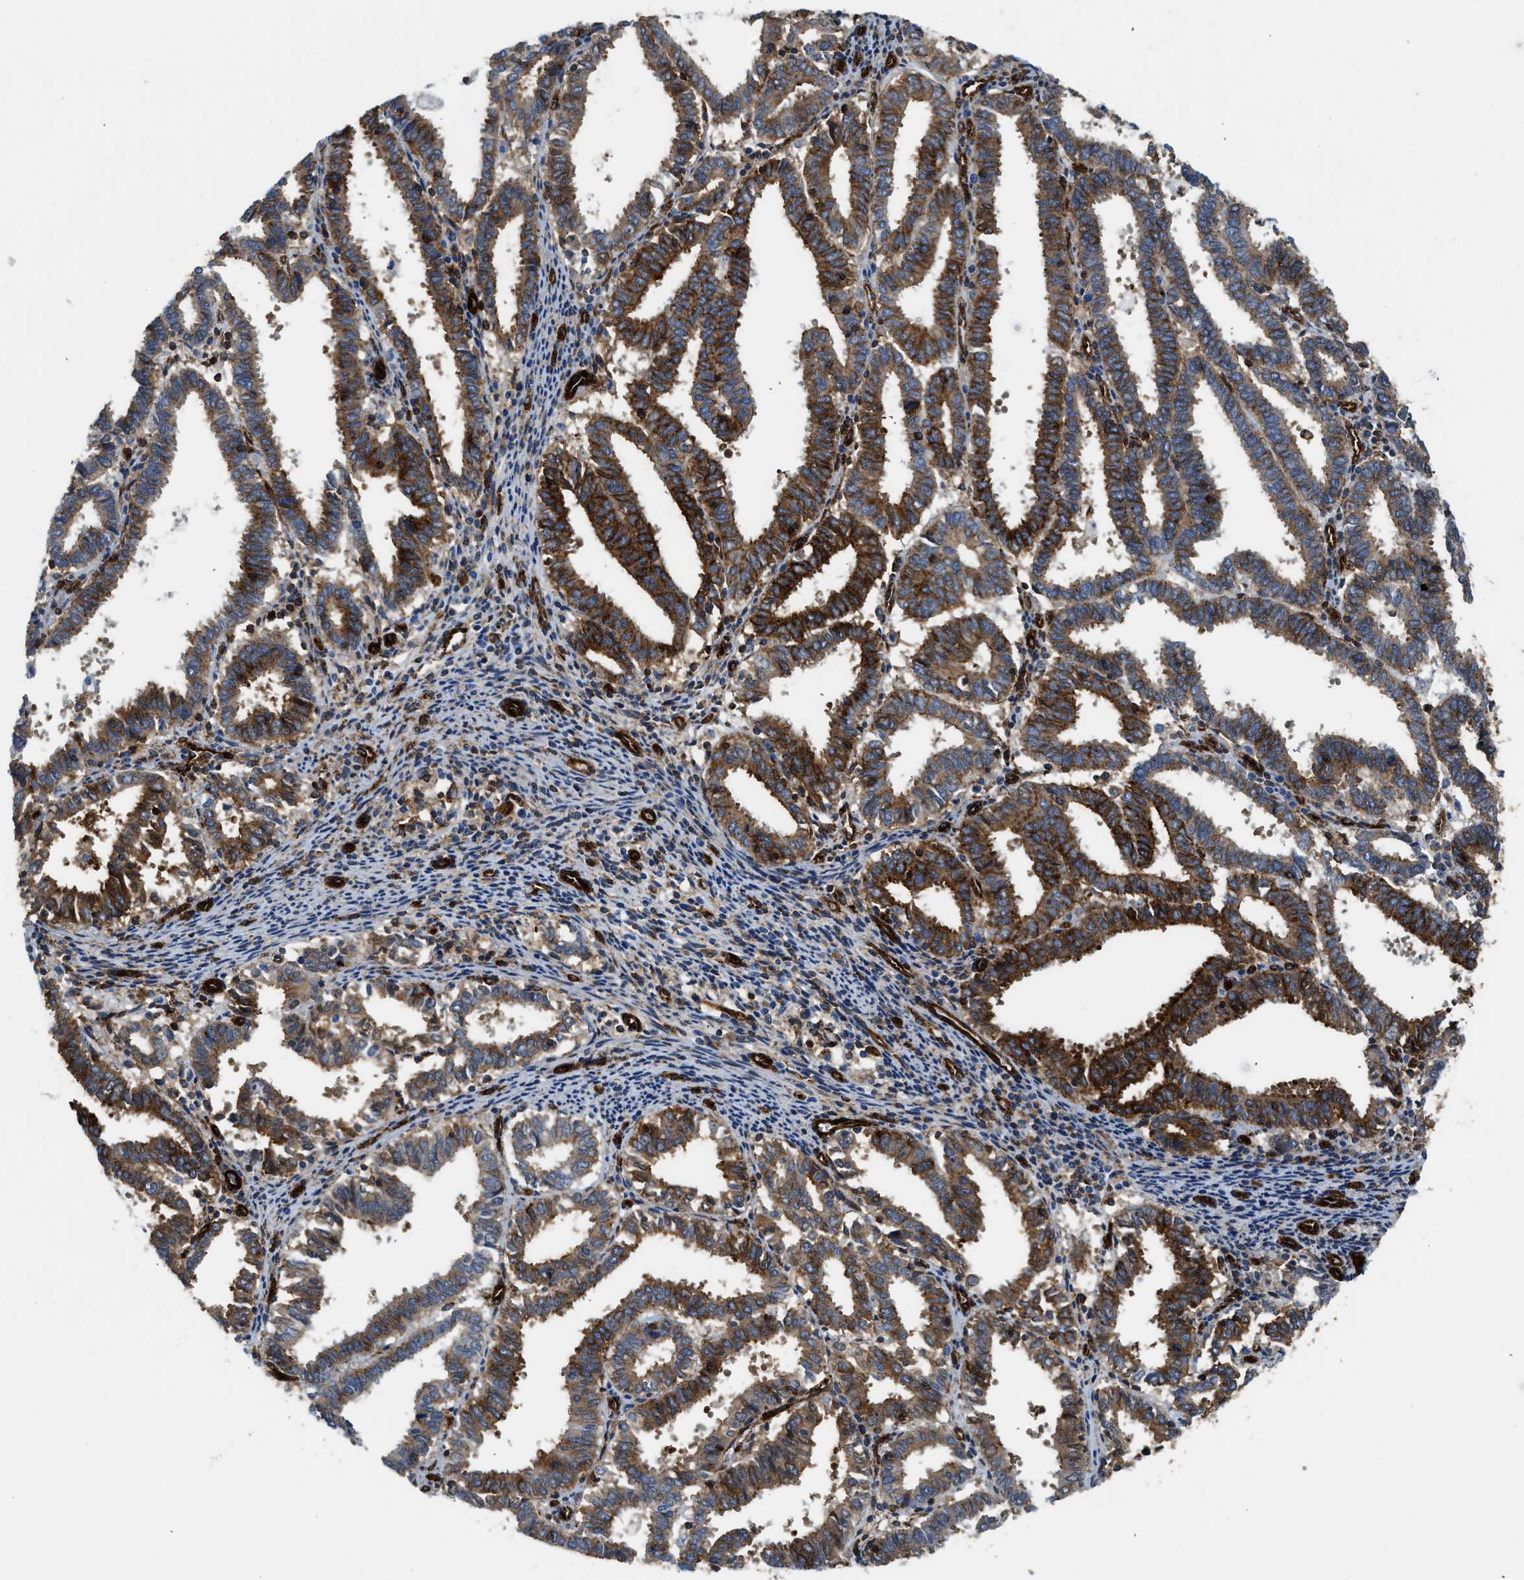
{"staining": {"intensity": "moderate", "quantity": ">75%", "location": "cytoplasmic/membranous"}, "tissue": "endometrial cancer", "cell_type": "Tumor cells", "image_type": "cancer", "snomed": [{"axis": "morphology", "description": "Adenocarcinoma, NOS"}, {"axis": "topography", "description": "Uterus"}], "caption": "DAB immunohistochemical staining of adenocarcinoma (endometrial) shows moderate cytoplasmic/membranous protein staining in about >75% of tumor cells.", "gene": "HIP1", "patient": {"sex": "female", "age": 83}}